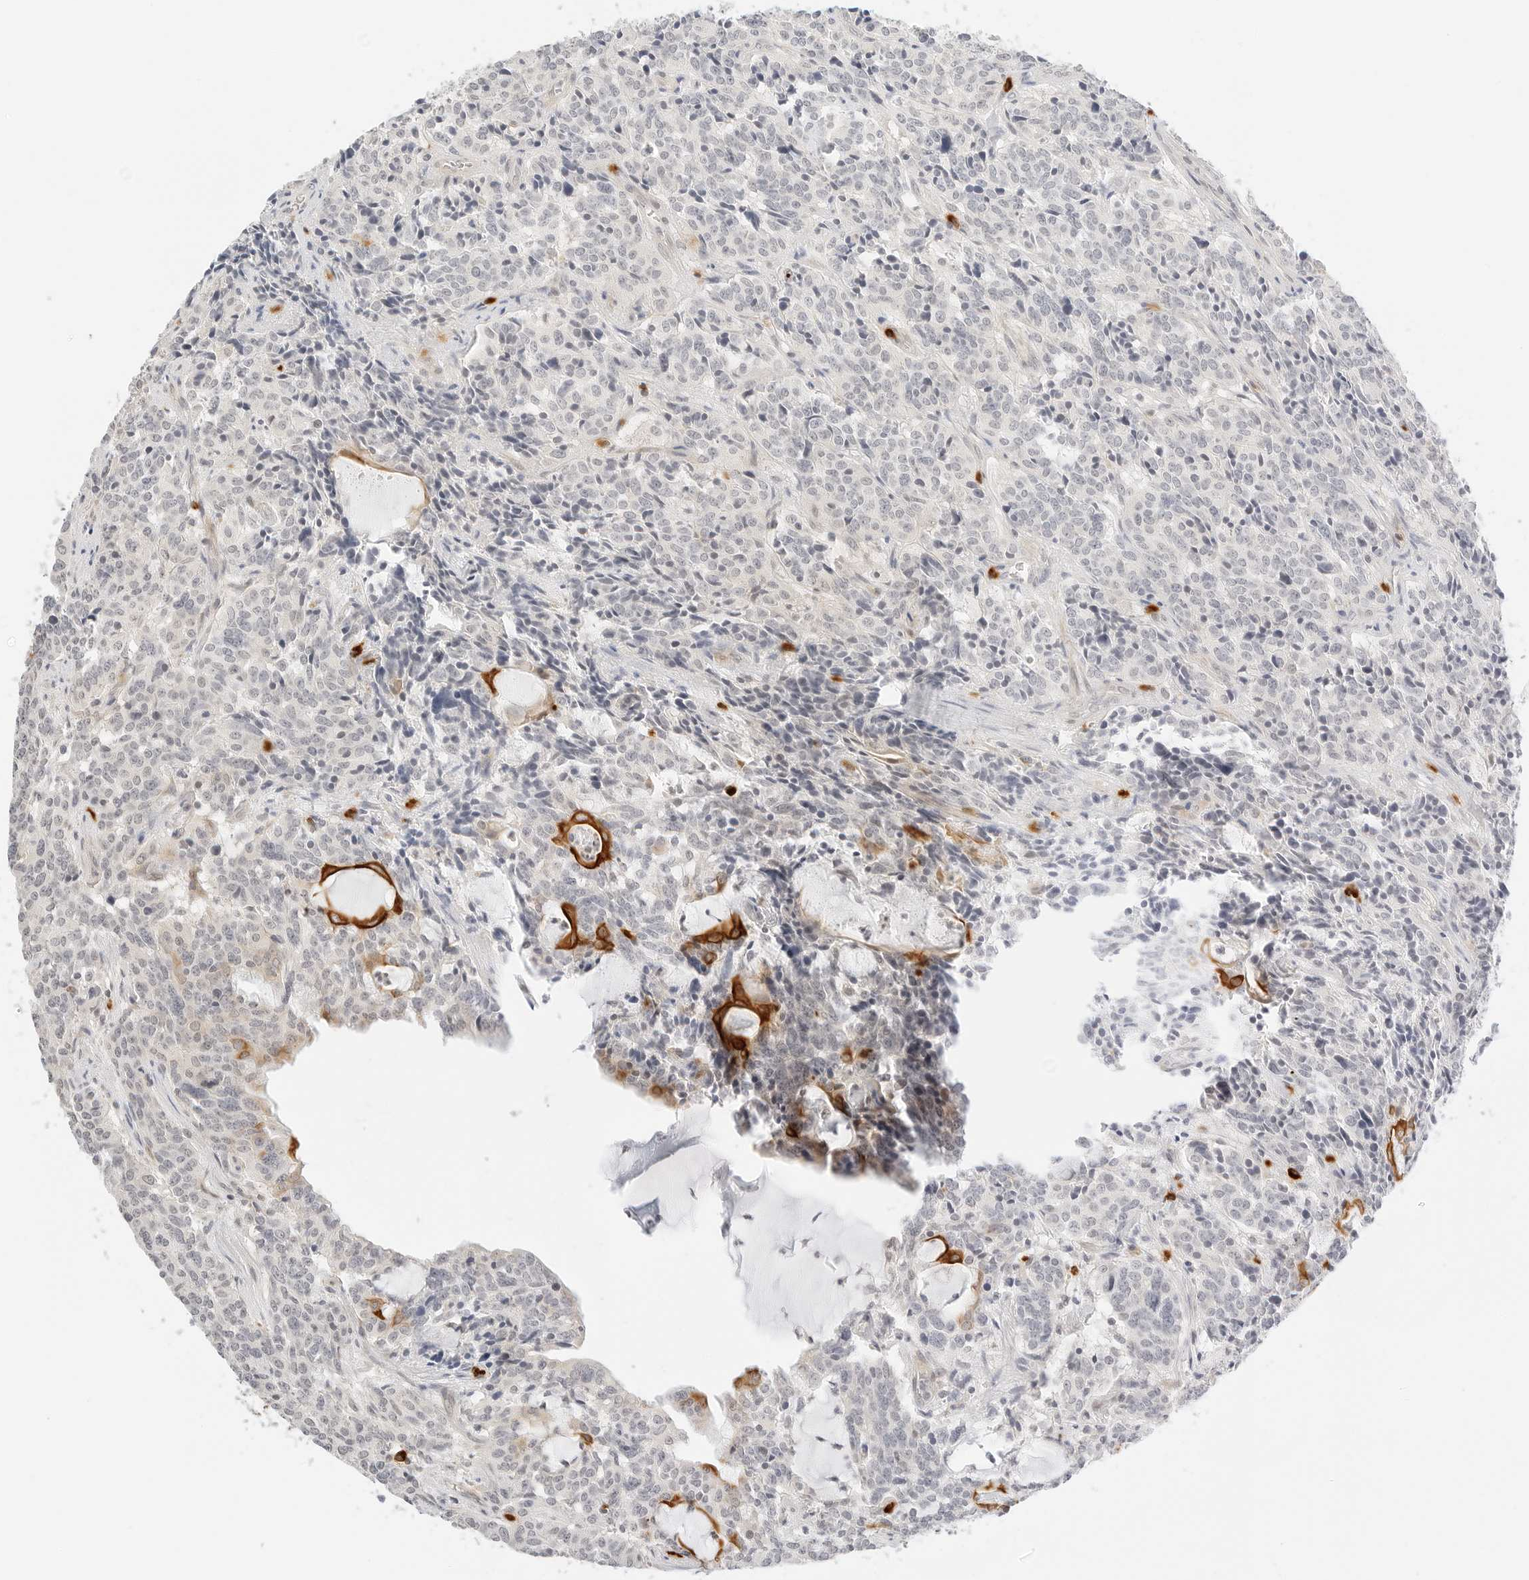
{"staining": {"intensity": "negative", "quantity": "none", "location": "none"}, "tissue": "carcinoid", "cell_type": "Tumor cells", "image_type": "cancer", "snomed": [{"axis": "morphology", "description": "Carcinoid, malignant, NOS"}, {"axis": "topography", "description": "Lung"}], "caption": "Human carcinoid stained for a protein using immunohistochemistry (IHC) demonstrates no expression in tumor cells.", "gene": "TEKT2", "patient": {"sex": "female", "age": 46}}